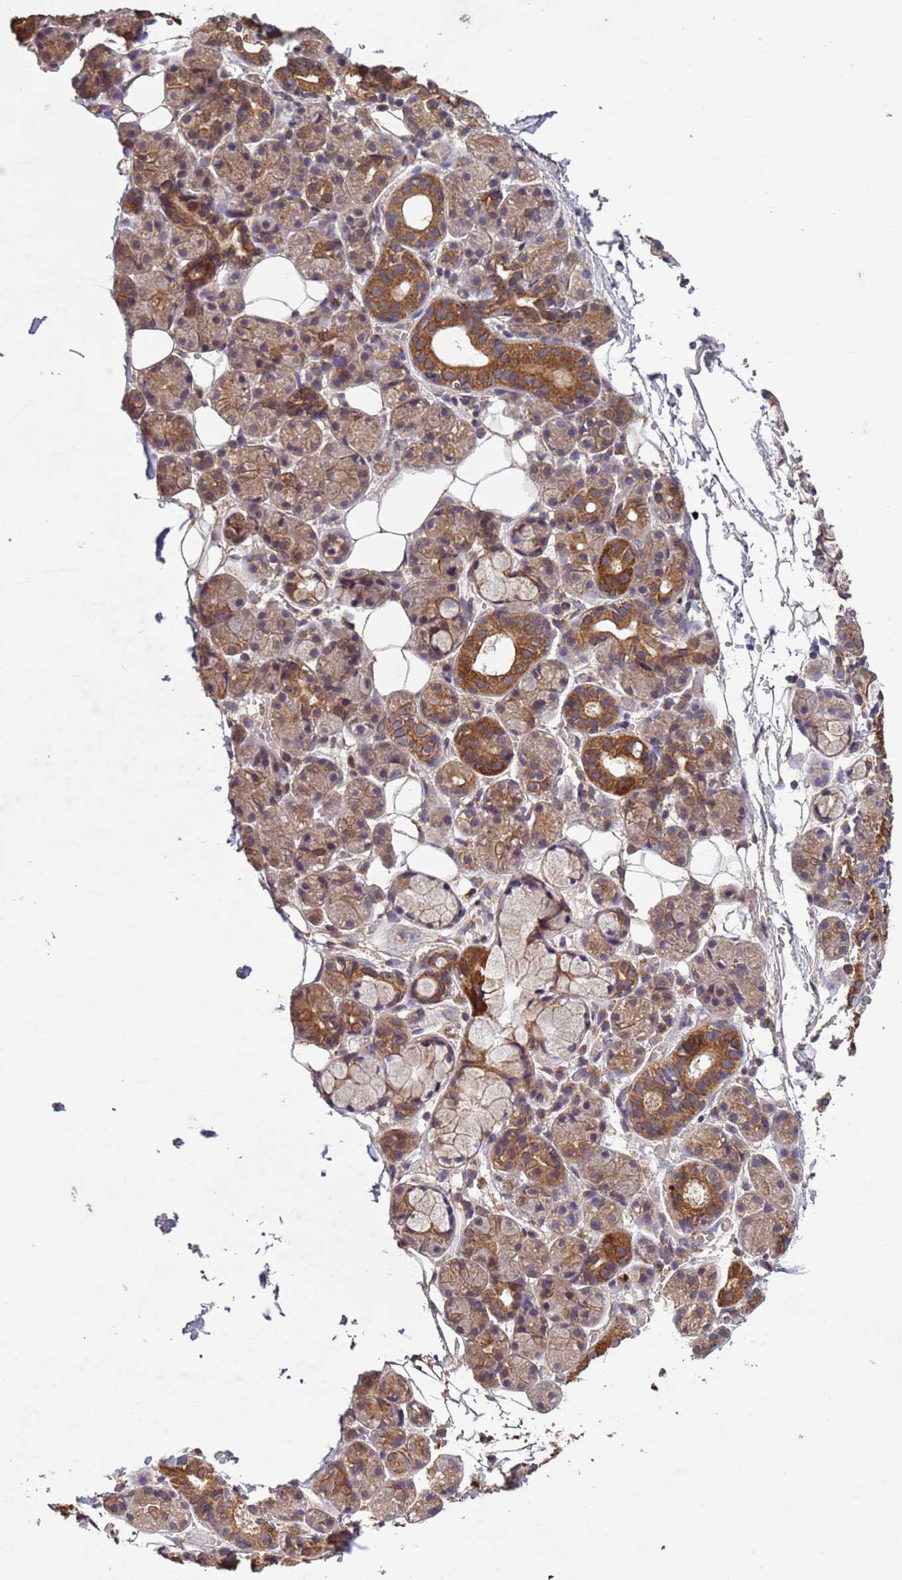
{"staining": {"intensity": "strong", "quantity": "25%-75%", "location": "cytoplasmic/membranous"}, "tissue": "salivary gland", "cell_type": "Glandular cells", "image_type": "normal", "snomed": [{"axis": "morphology", "description": "Normal tissue, NOS"}, {"axis": "topography", "description": "Salivary gland"}], "caption": "DAB immunohistochemical staining of normal salivary gland shows strong cytoplasmic/membranous protein expression in approximately 25%-75% of glandular cells.", "gene": "FASTKD1", "patient": {"sex": "male", "age": 63}}